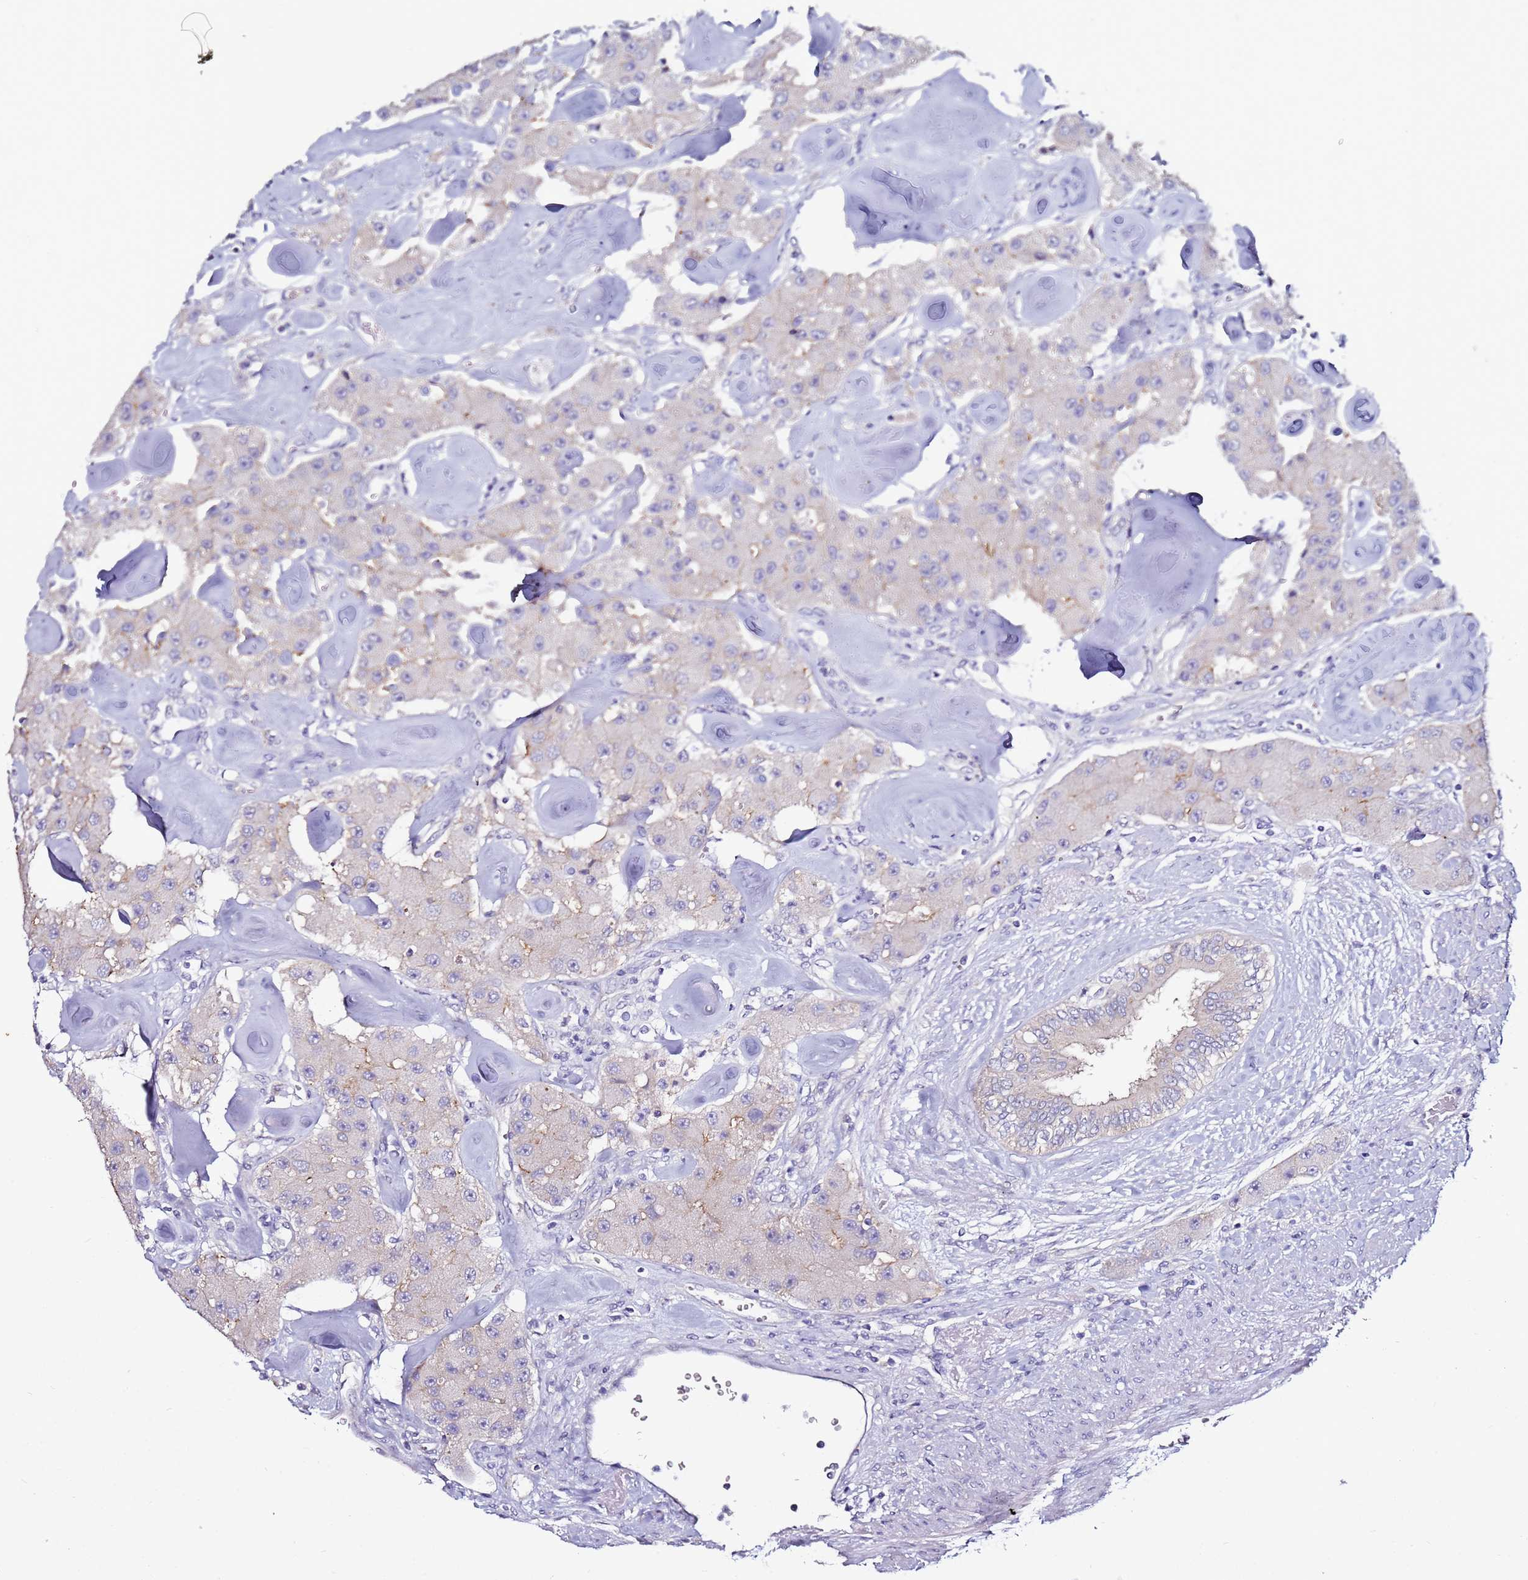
{"staining": {"intensity": "negative", "quantity": "none", "location": "none"}, "tissue": "carcinoid", "cell_type": "Tumor cells", "image_type": "cancer", "snomed": [{"axis": "morphology", "description": "Carcinoid, malignant, NOS"}, {"axis": "topography", "description": "Pancreas"}], "caption": "Tumor cells are negative for brown protein staining in carcinoid.", "gene": "SRRM5", "patient": {"sex": "male", "age": 41}}